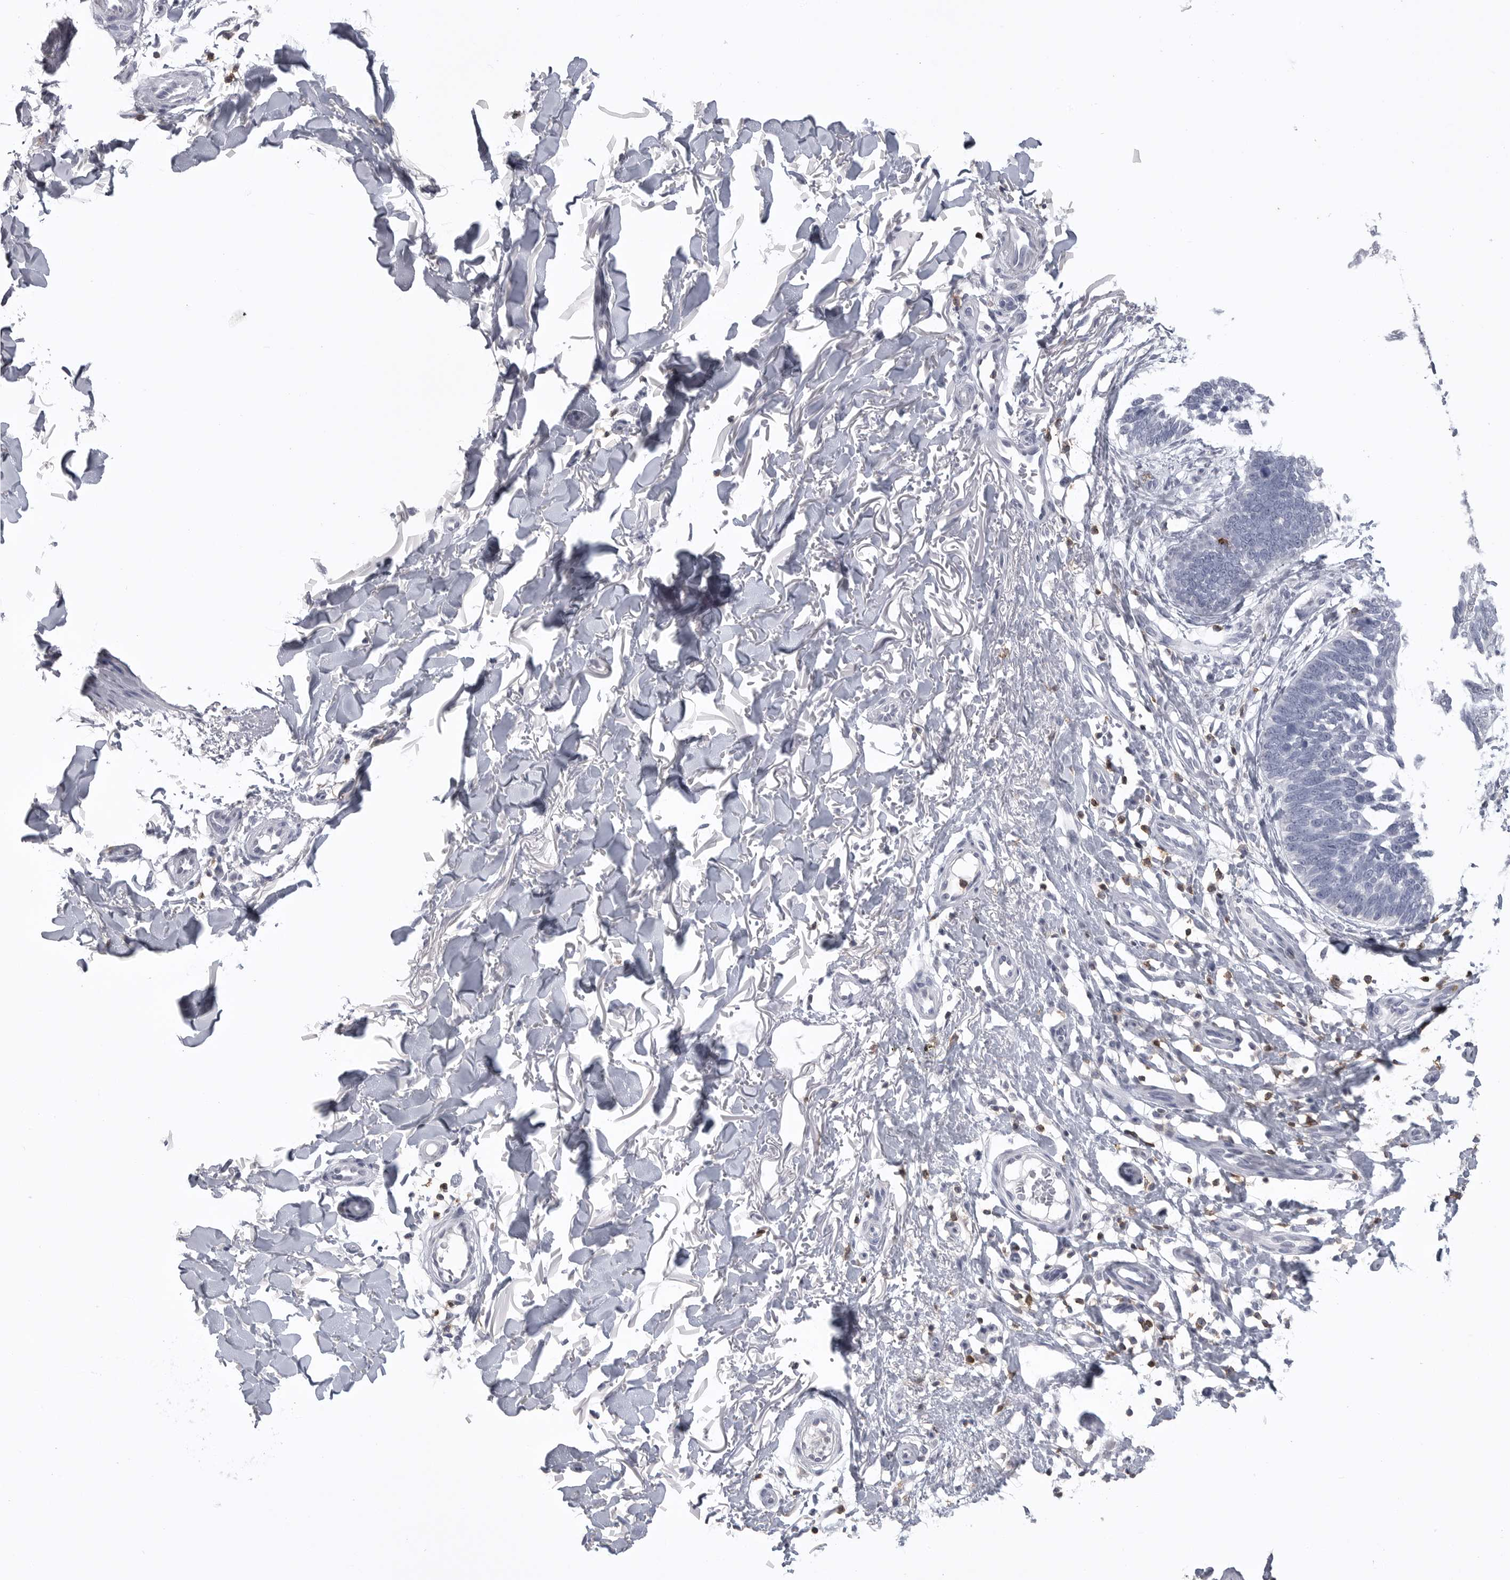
{"staining": {"intensity": "negative", "quantity": "none", "location": "none"}, "tissue": "skin cancer", "cell_type": "Tumor cells", "image_type": "cancer", "snomed": [{"axis": "morphology", "description": "Normal tissue, NOS"}, {"axis": "morphology", "description": "Basal cell carcinoma"}, {"axis": "topography", "description": "Skin"}], "caption": "Immunohistochemical staining of skin cancer demonstrates no significant positivity in tumor cells.", "gene": "ITGAL", "patient": {"sex": "male", "age": 77}}